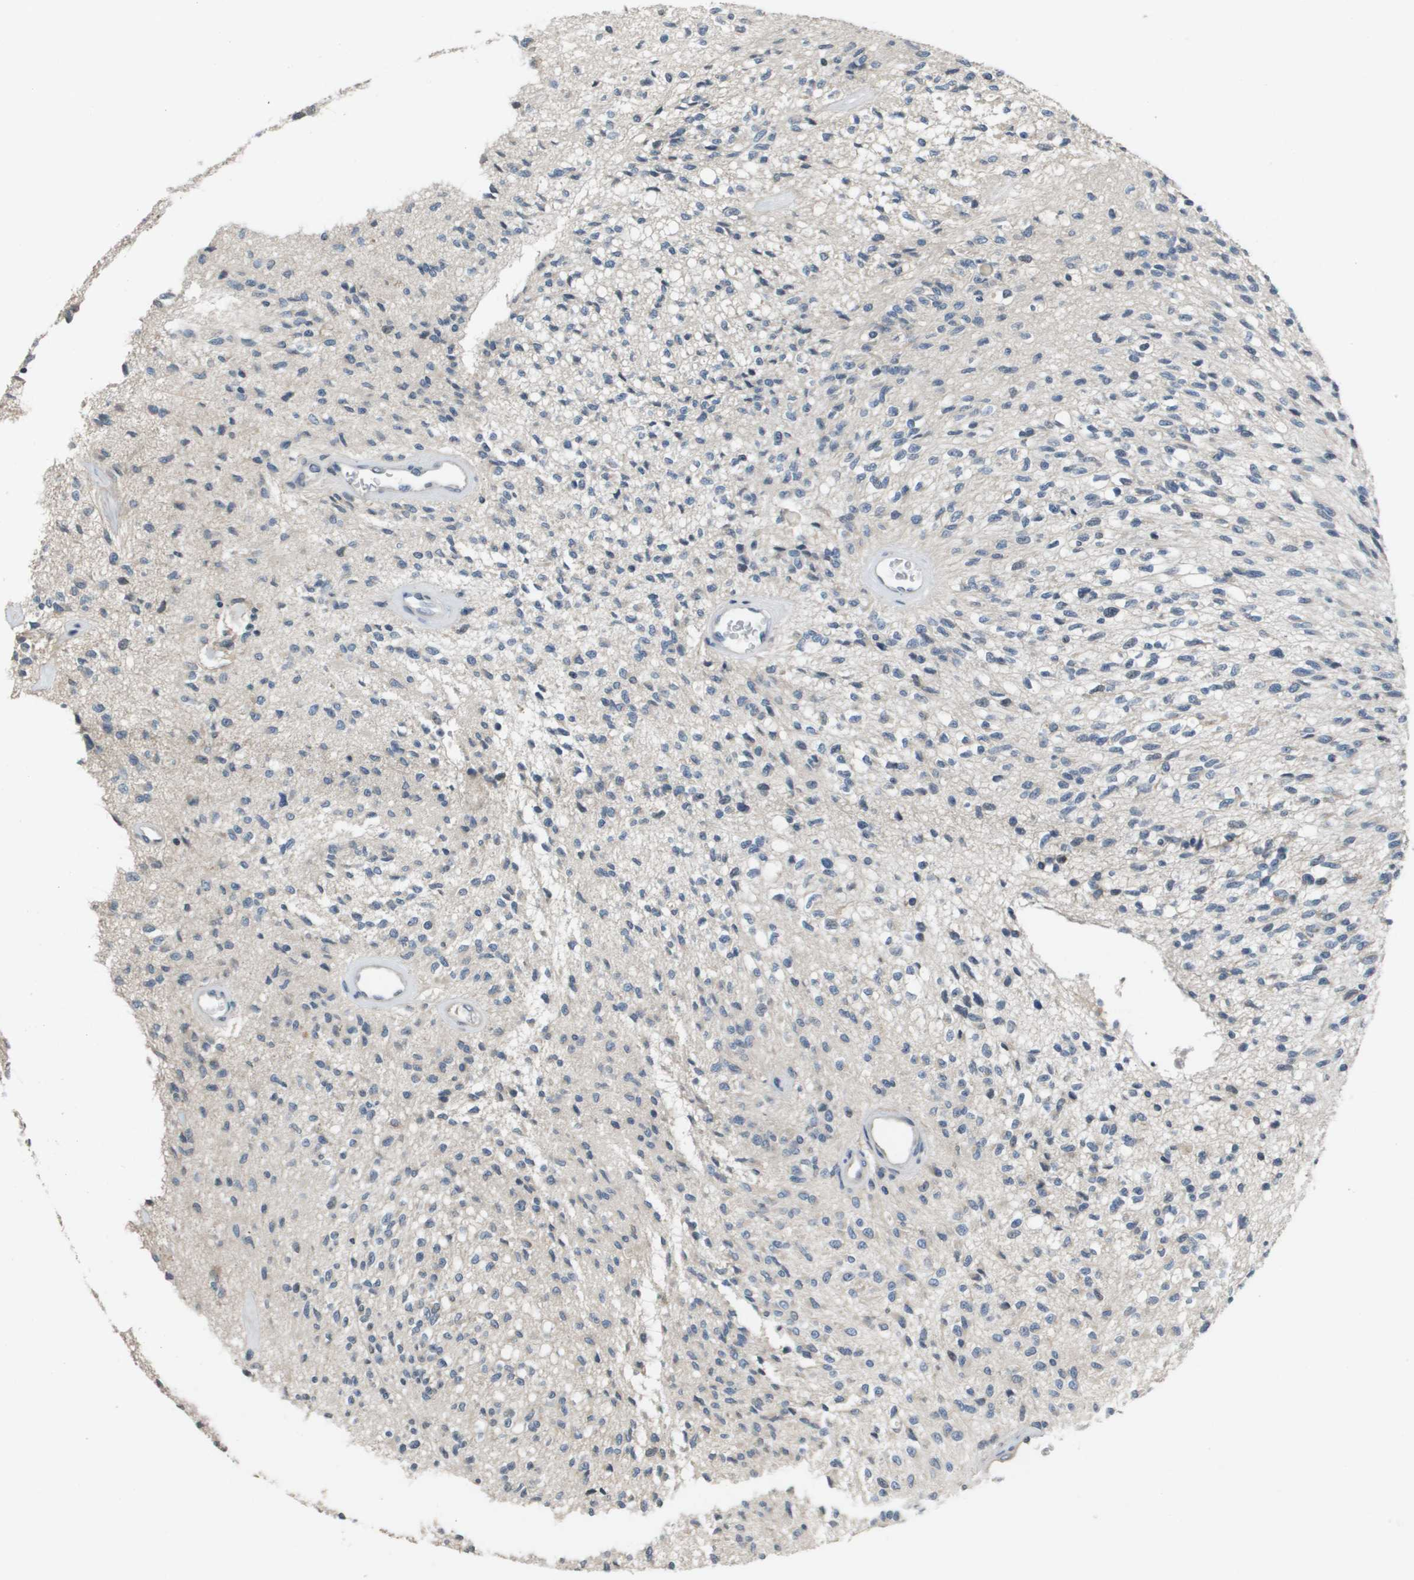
{"staining": {"intensity": "negative", "quantity": "none", "location": "none"}, "tissue": "glioma", "cell_type": "Tumor cells", "image_type": "cancer", "snomed": [{"axis": "morphology", "description": "Normal tissue, NOS"}, {"axis": "morphology", "description": "Glioma, malignant, High grade"}, {"axis": "topography", "description": "Cerebral cortex"}], "caption": "This image is of glioma stained with immunohistochemistry (IHC) to label a protein in brown with the nuclei are counter-stained blue. There is no positivity in tumor cells. The staining is performed using DAB brown chromogen with nuclei counter-stained in using hematoxylin.", "gene": "CAPN11", "patient": {"sex": "male", "age": 77}}